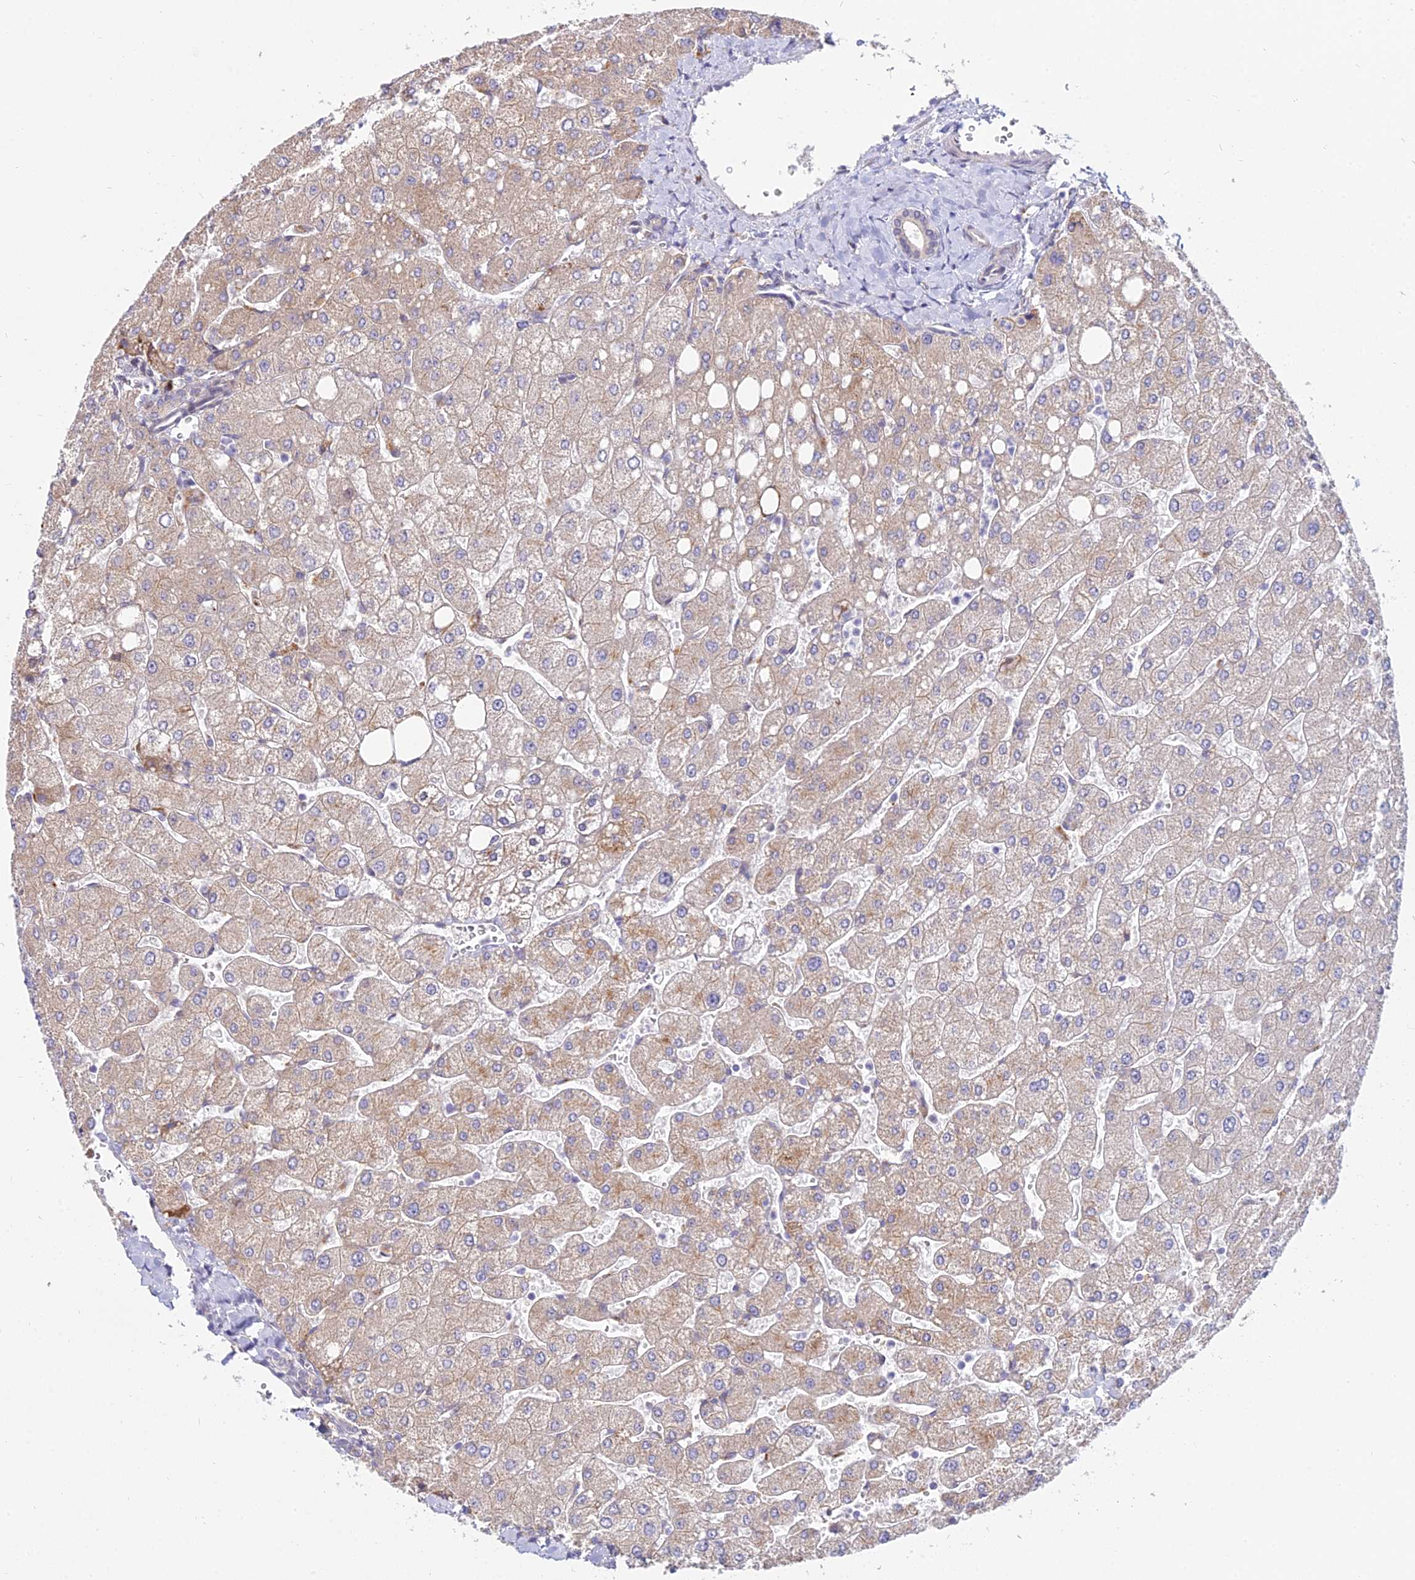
{"staining": {"intensity": "negative", "quantity": "none", "location": "none"}, "tissue": "liver", "cell_type": "Cholangiocytes", "image_type": "normal", "snomed": [{"axis": "morphology", "description": "Normal tissue, NOS"}, {"axis": "topography", "description": "Liver"}], "caption": "Immunohistochemical staining of unremarkable liver demonstrates no significant expression in cholangiocytes.", "gene": "C6orf163", "patient": {"sex": "male", "age": 55}}